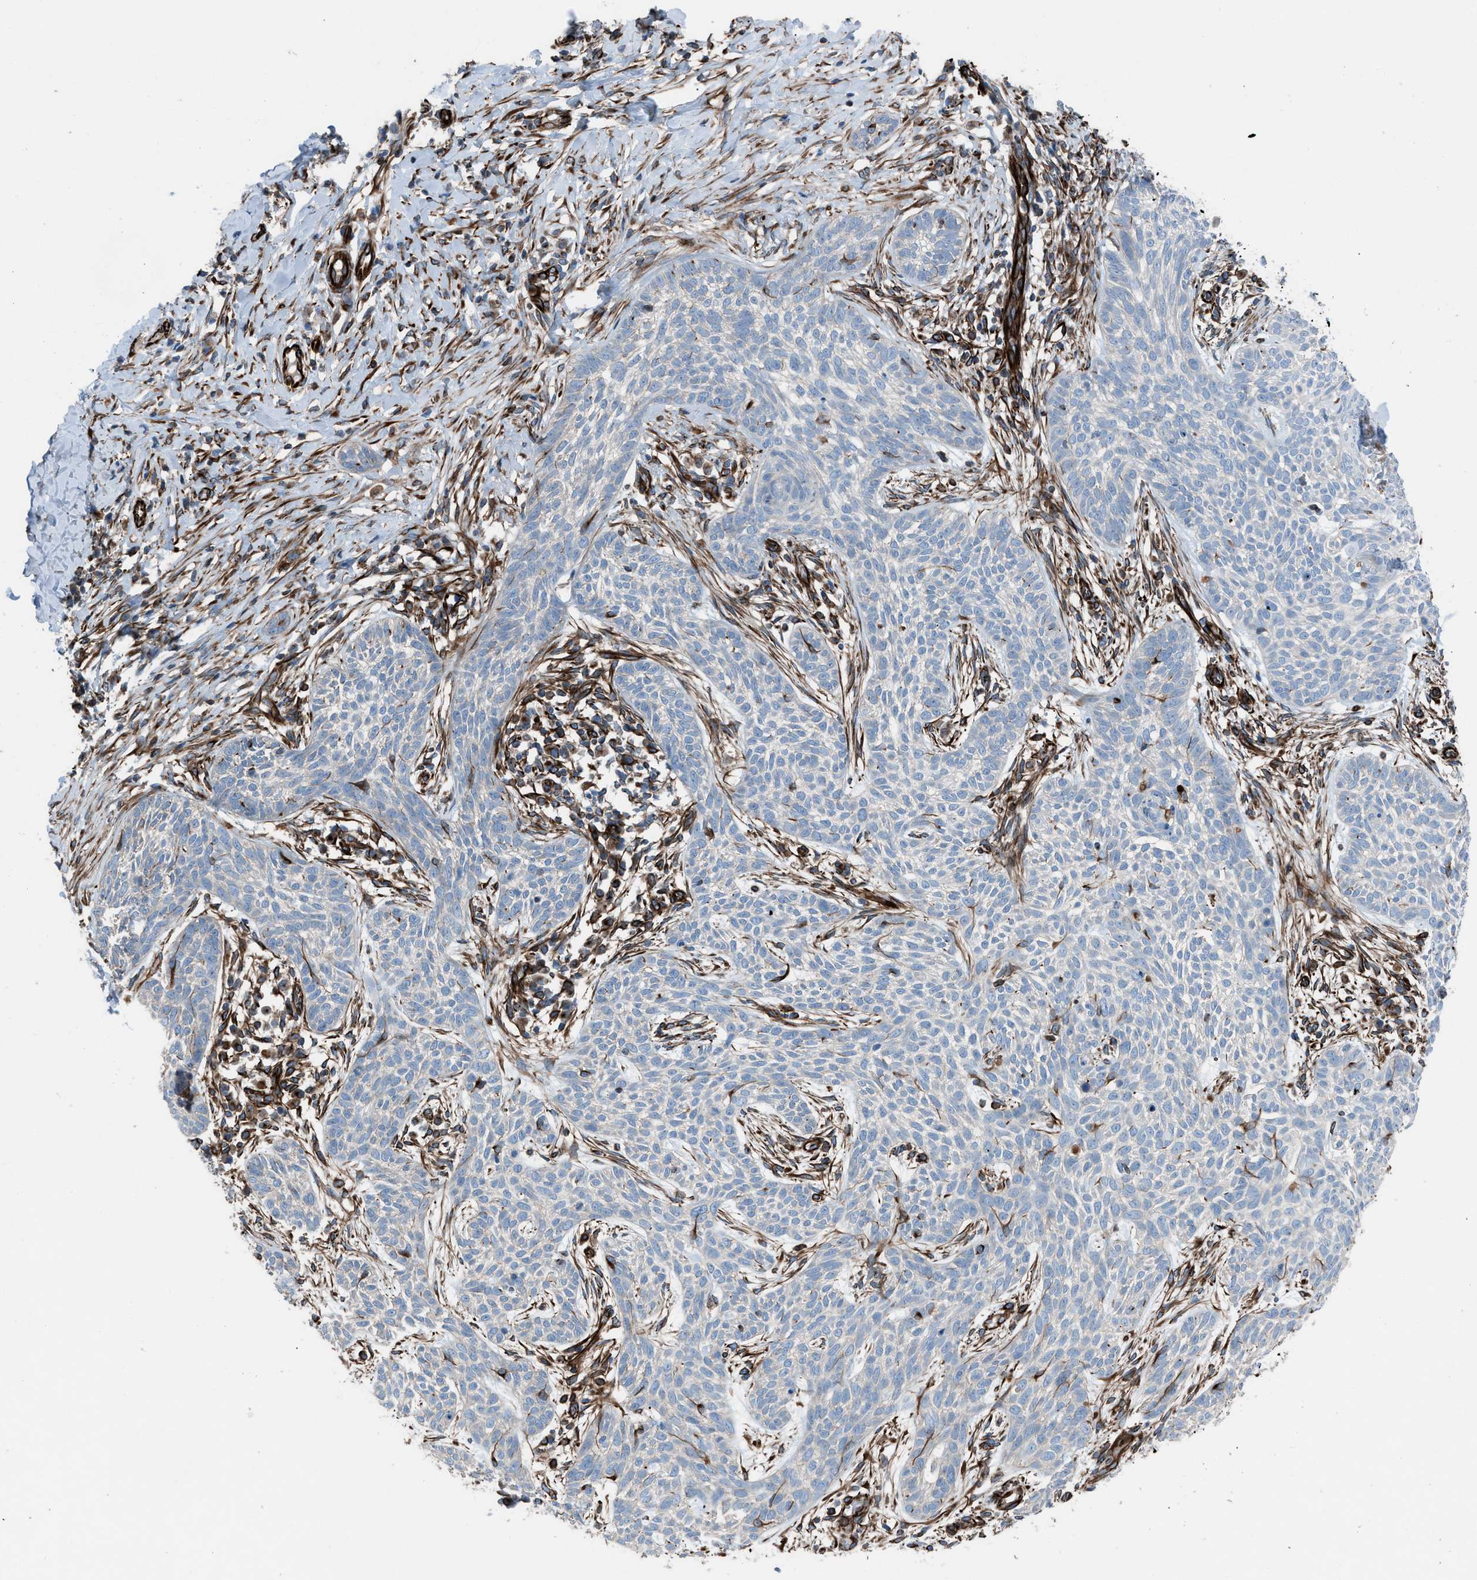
{"staining": {"intensity": "negative", "quantity": "none", "location": "none"}, "tissue": "skin cancer", "cell_type": "Tumor cells", "image_type": "cancer", "snomed": [{"axis": "morphology", "description": "Basal cell carcinoma"}, {"axis": "topography", "description": "Skin"}], "caption": "This is an IHC histopathology image of human skin cancer. There is no positivity in tumor cells.", "gene": "CABP7", "patient": {"sex": "female", "age": 59}}